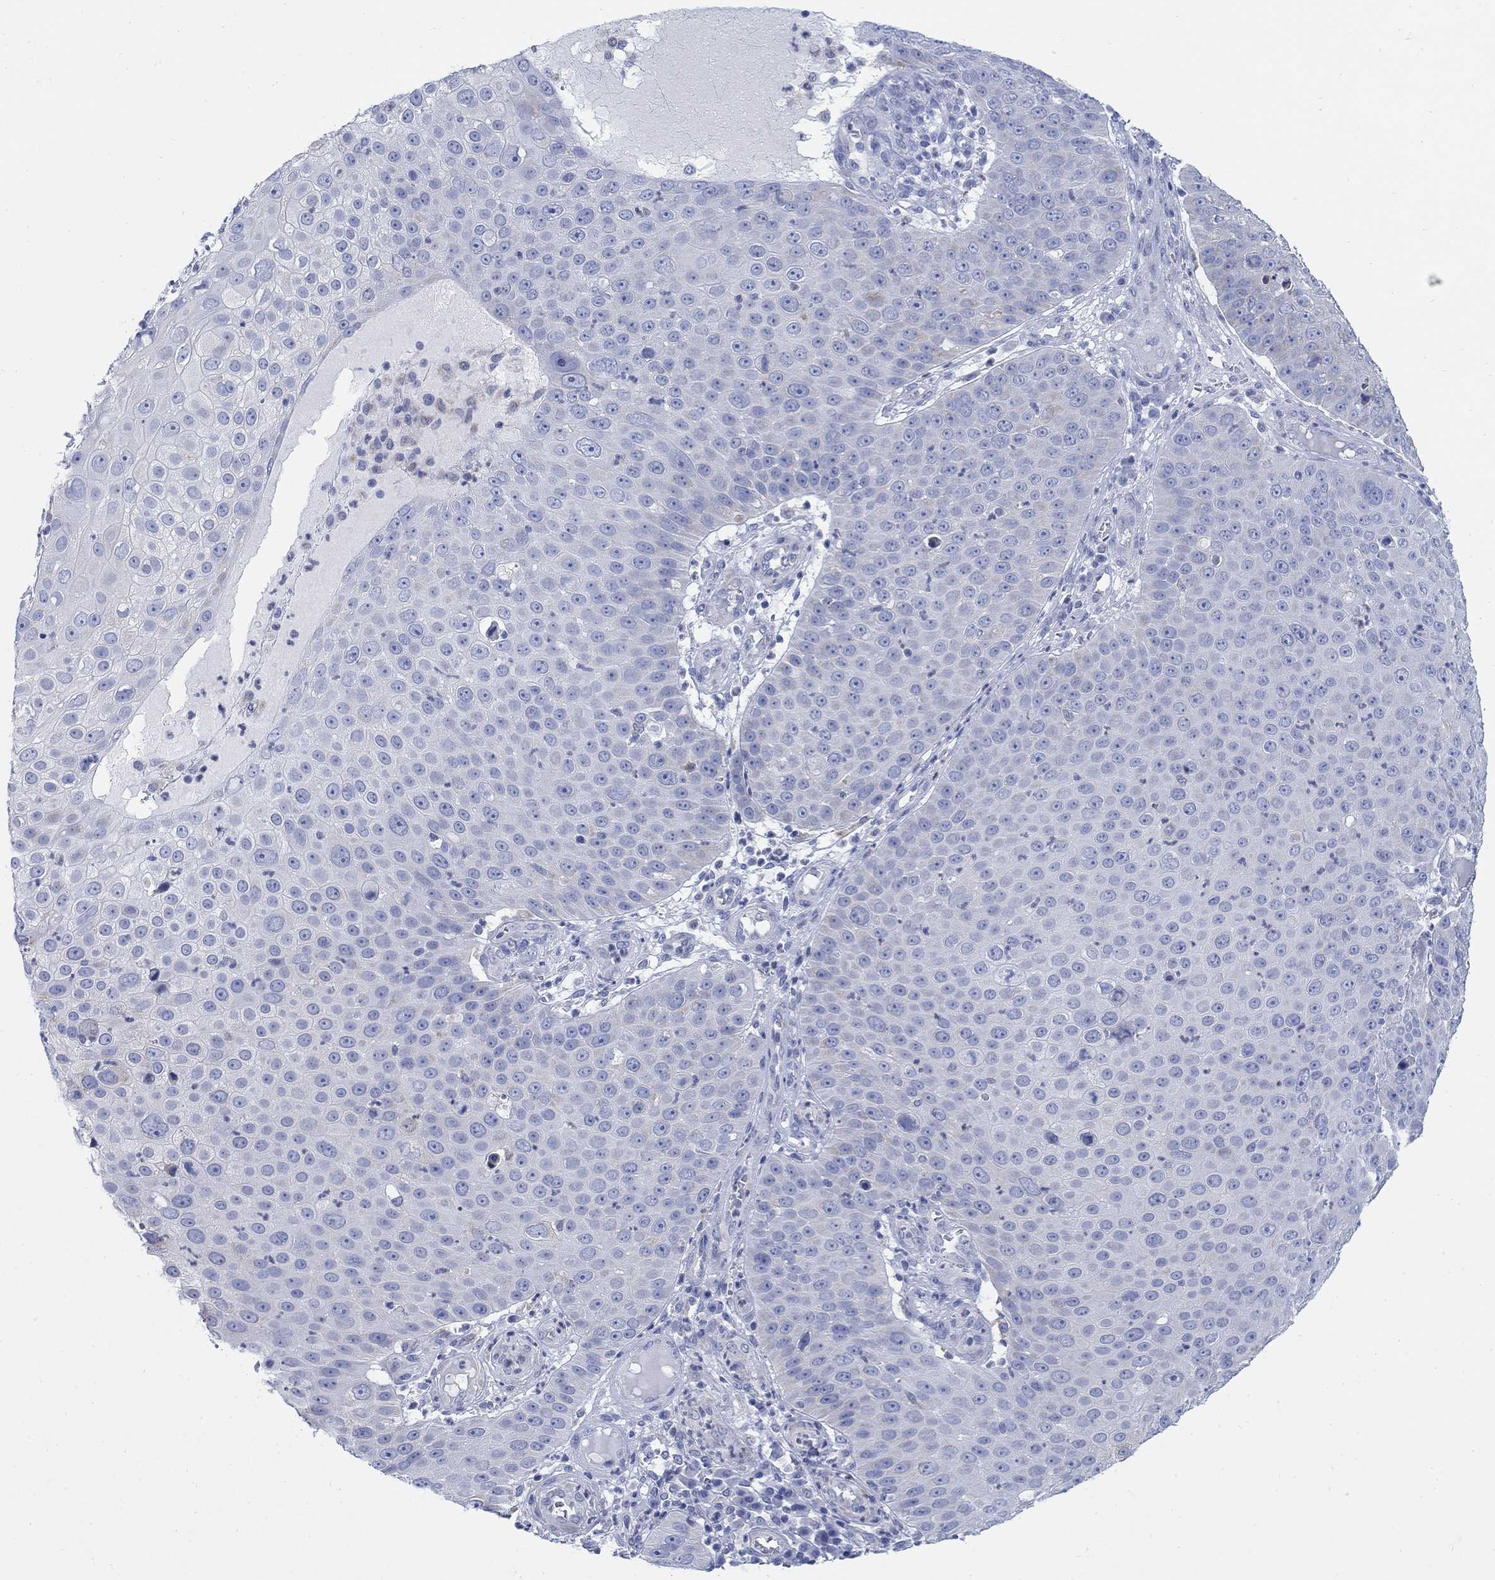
{"staining": {"intensity": "negative", "quantity": "none", "location": "none"}, "tissue": "skin cancer", "cell_type": "Tumor cells", "image_type": "cancer", "snomed": [{"axis": "morphology", "description": "Squamous cell carcinoma, NOS"}, {"axis": "topography", "description": "Skin"}], "caption": "Immunohistochemical staining of human squamous cell carcinoma (skin) reveals no significant positivity in tumor cells.", "gene": "SCCPDH", "patient": {"sex": "male", "age": 71}}